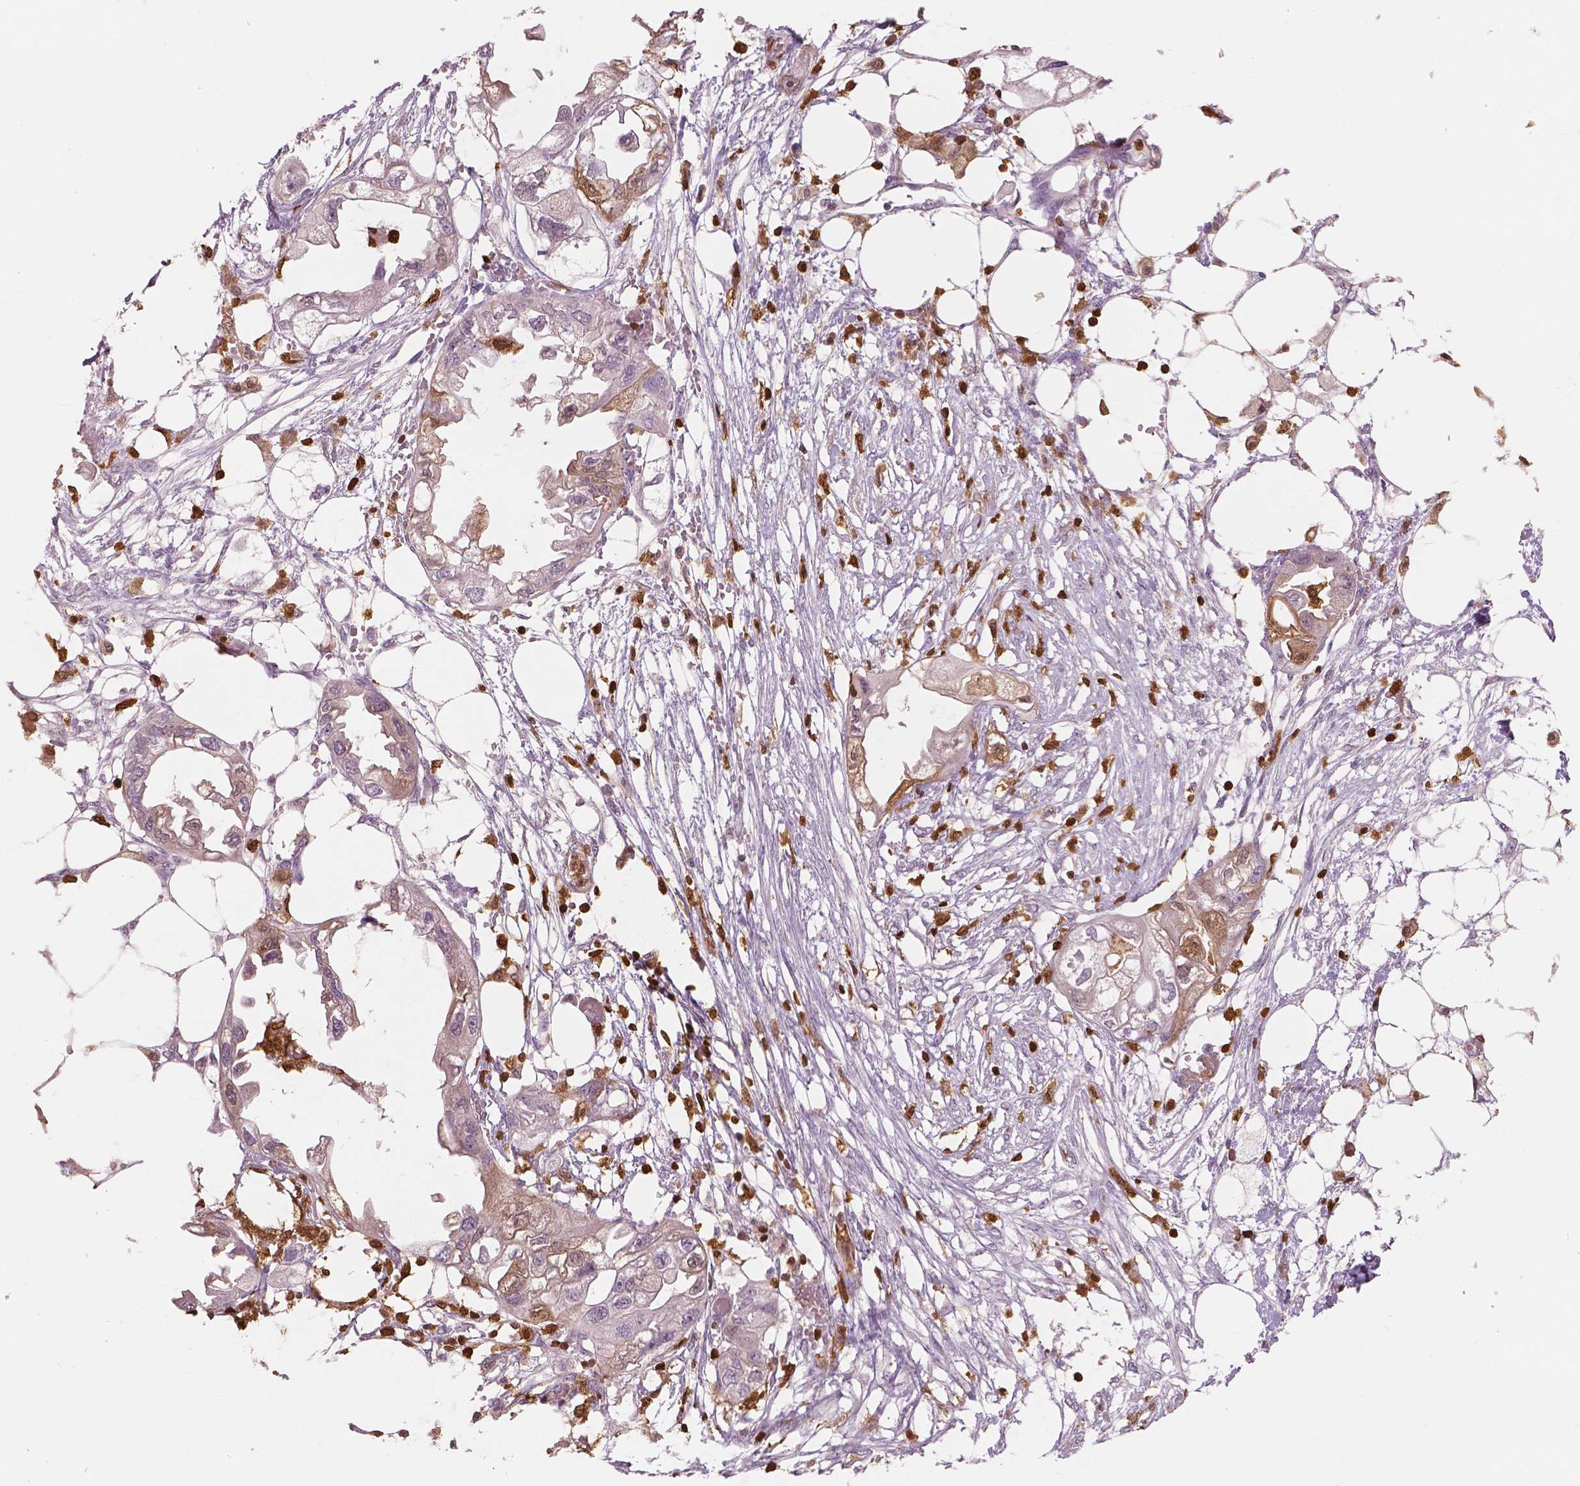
{"staining": {"intensity": "moderate", "quantity": "25%-75%", "location": "cytoplasmic/membranous"}, "tissue": "endometrial cancer", "cell_type": "Tumor cells", "image_type": "cancer", "snomed": [{"axis": "morphology", "description": "Adenocarcinoma, NOS"}, {"axis": "morphology", "description": "Adenocarcinoma, metastatic, NOS"}, {"axis": "topography", "description": "Adipose tissue"}, {"axis": "topography", "description": "Endometrium"}], "caption": "A photomicrograph of human endometrial cancer stained for a protein shows moderate cytoplasmic/membranous brown staining in tumor cells. The staining is performed using DAB brown chromogen to label protein expression. The nuclei are counter-stained blue using hematoxylin.", "gene": "S100A4", "patient": {"sex": "female", "age": 67}}